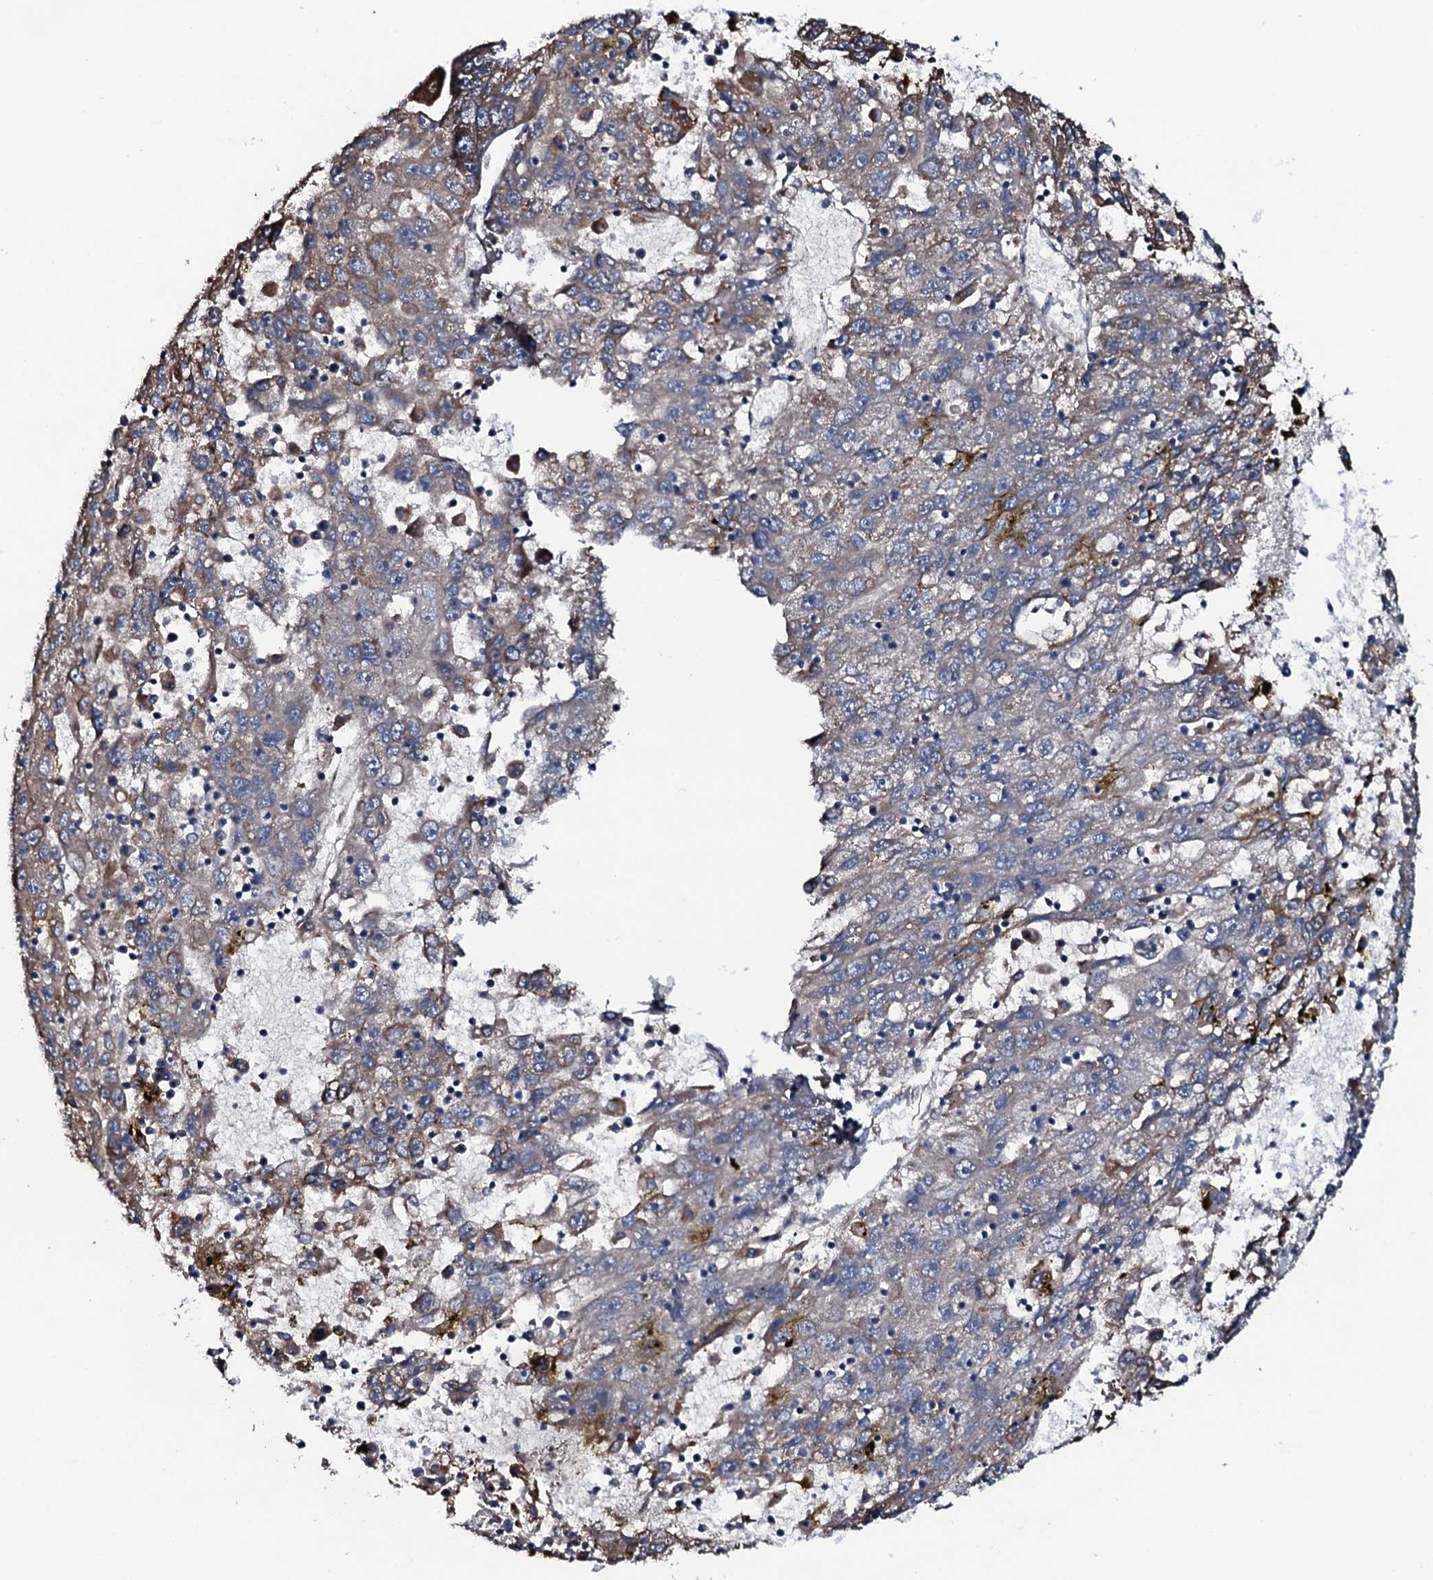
{"staining": {"intensity": "moderate", "quantity": "<25%", "location": "cytoplasmic/membranous"}, "tissue": "liver cancer", "cell_type": "Tumor cells", "image_type": "cancer", "snomed": [{"axis": "morphology", "description": "Carcinoma, Hepatocellular, NOS"}, {"axis": "topography", "description": "Liver"}], "caption": "IHC of liver cancer reveals low levels of moderate cytoplasmic/membranous positivity in approximately <25% of tumor cells.", "gene": "RAB12", "patient": {"sex": "male", "age": 49}}